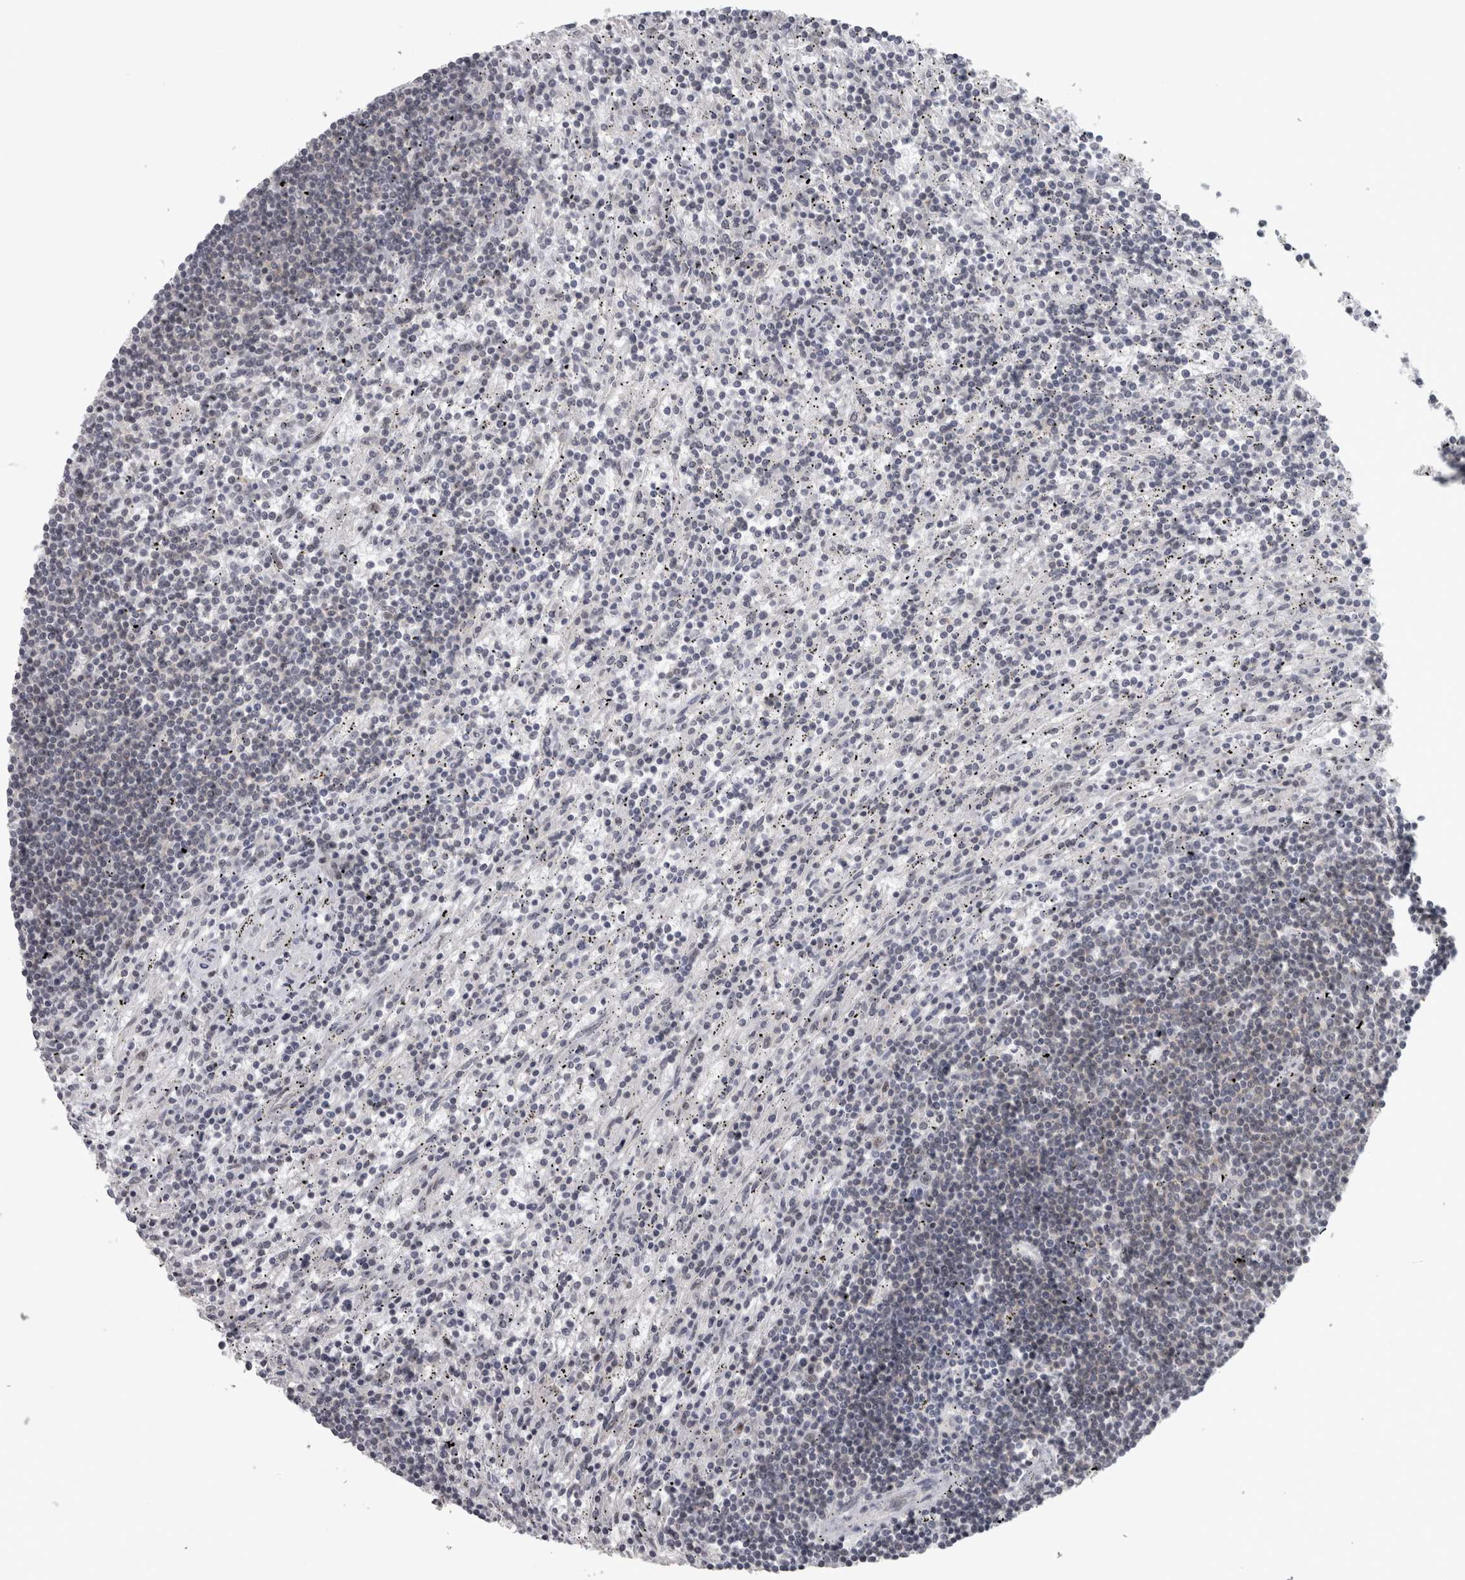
{"staining": {"intensity": "negative", "quantity": "none", "location": "none"}, "tissue": "lymphoma", "cell_type": "Tumor cells", "image_type": "cancer", "snomed": [{"axis": "morphology", "description": "Malignant lymphoma, non-Hodgkin's type, Low grade"}, {"axis": "topography", "description": "Spleen"}], "caption": "DAB (3,3'-diaminobenzidine) immunohistochemical staining of human lymphoma exhibits no significant staining in tumor cells.", "gene": "PPP1R12B", "patient": {"sex": "male", "age": 76}}